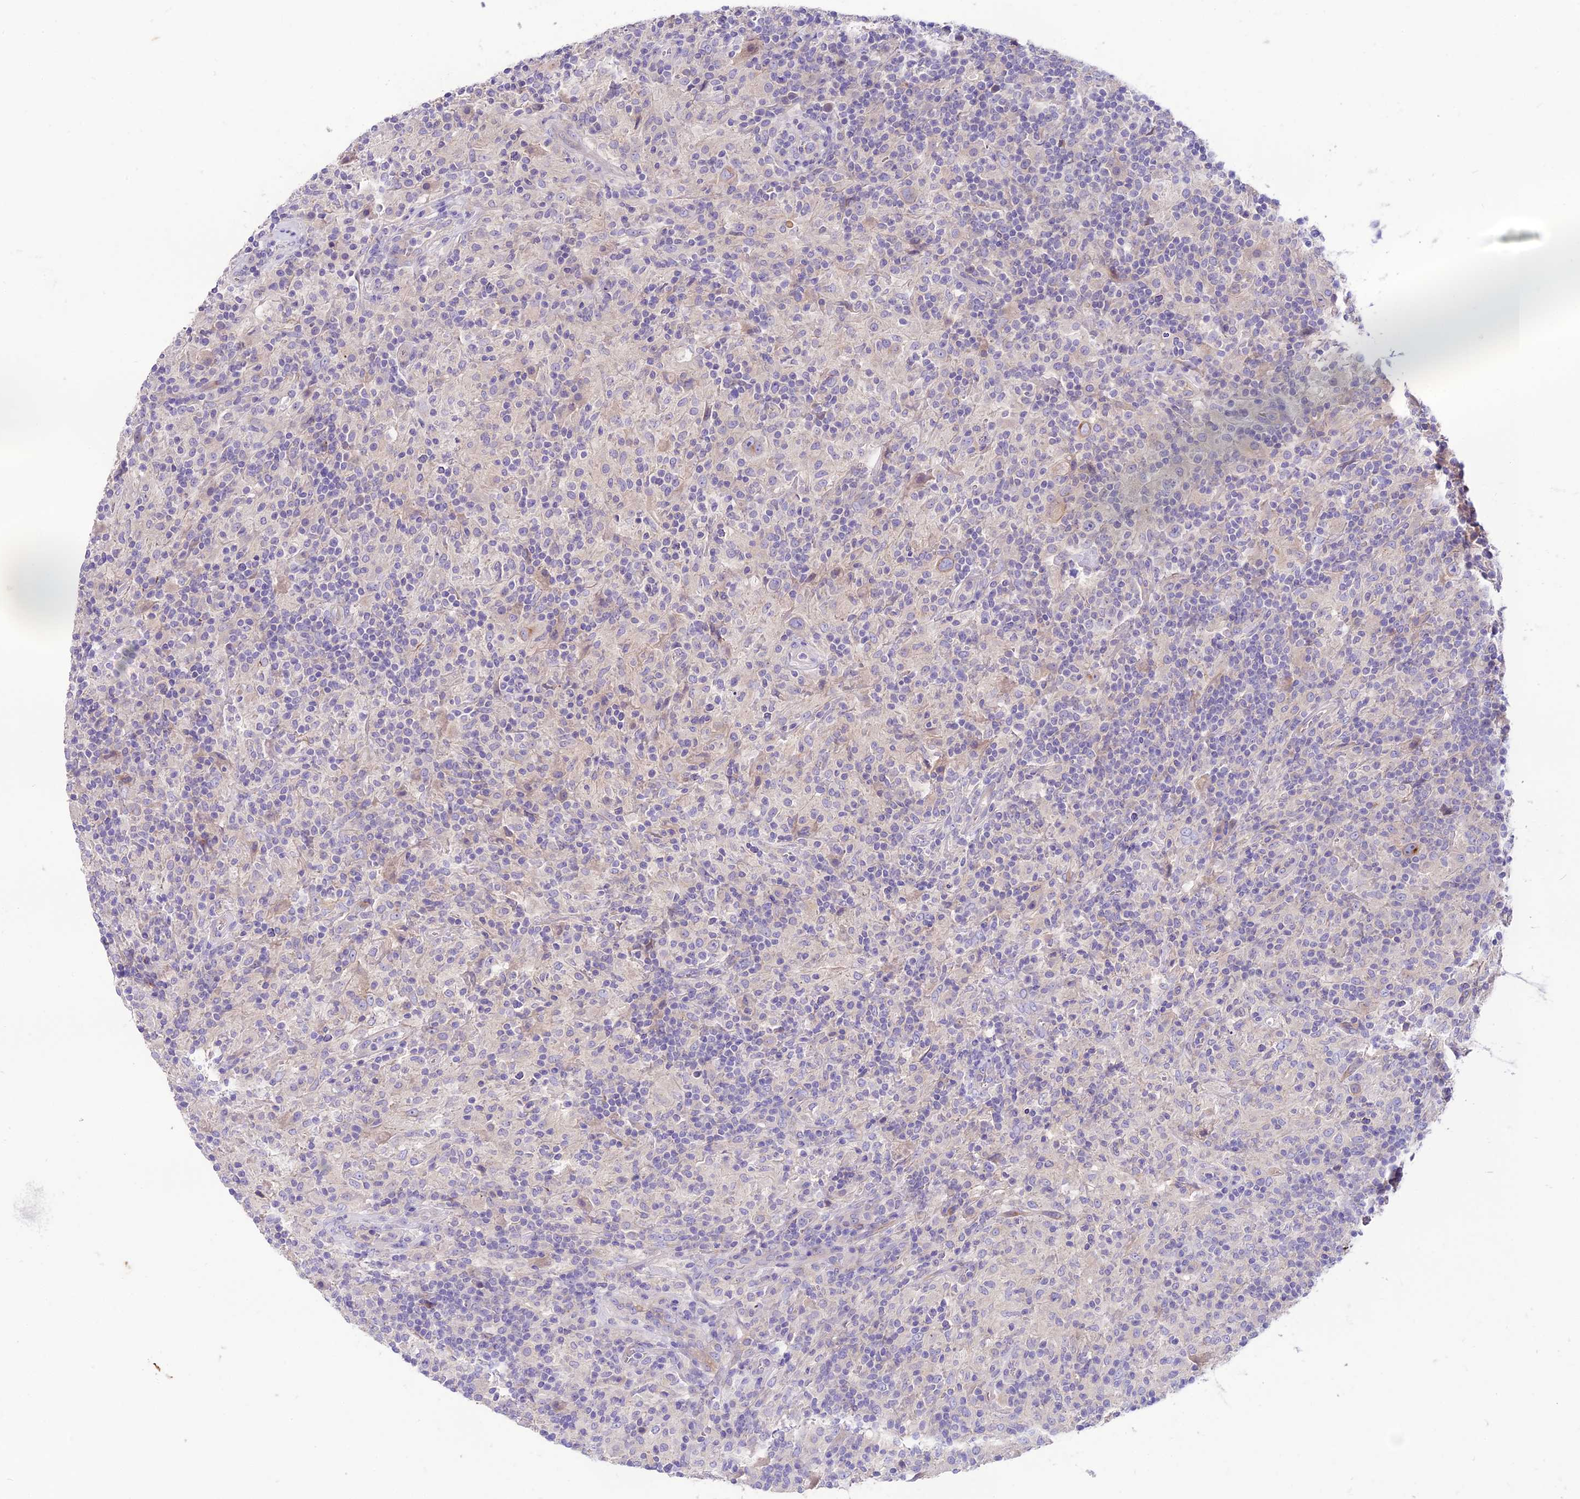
{"staining": {"intensity": "weak", "quantity": ">75%", "location": "cytoplasmic/membranous"}, "tissue": "lymphoma", "cell_type": "Tumor cells", "image_type": "cancer", "snomed": [{"axis": "morphology", "description": "Hodgkin's disease, NOS"}, {"axis": "topography", "description": "Lymph node"}], "caption": "This is an image of immunohistochemistry staining of lymphoma, which shows weak expression in the cytoplasmic/membranous of tumor cells.", "gene": "CD99L2", "patient": {"sex": "male", "age": 70}}